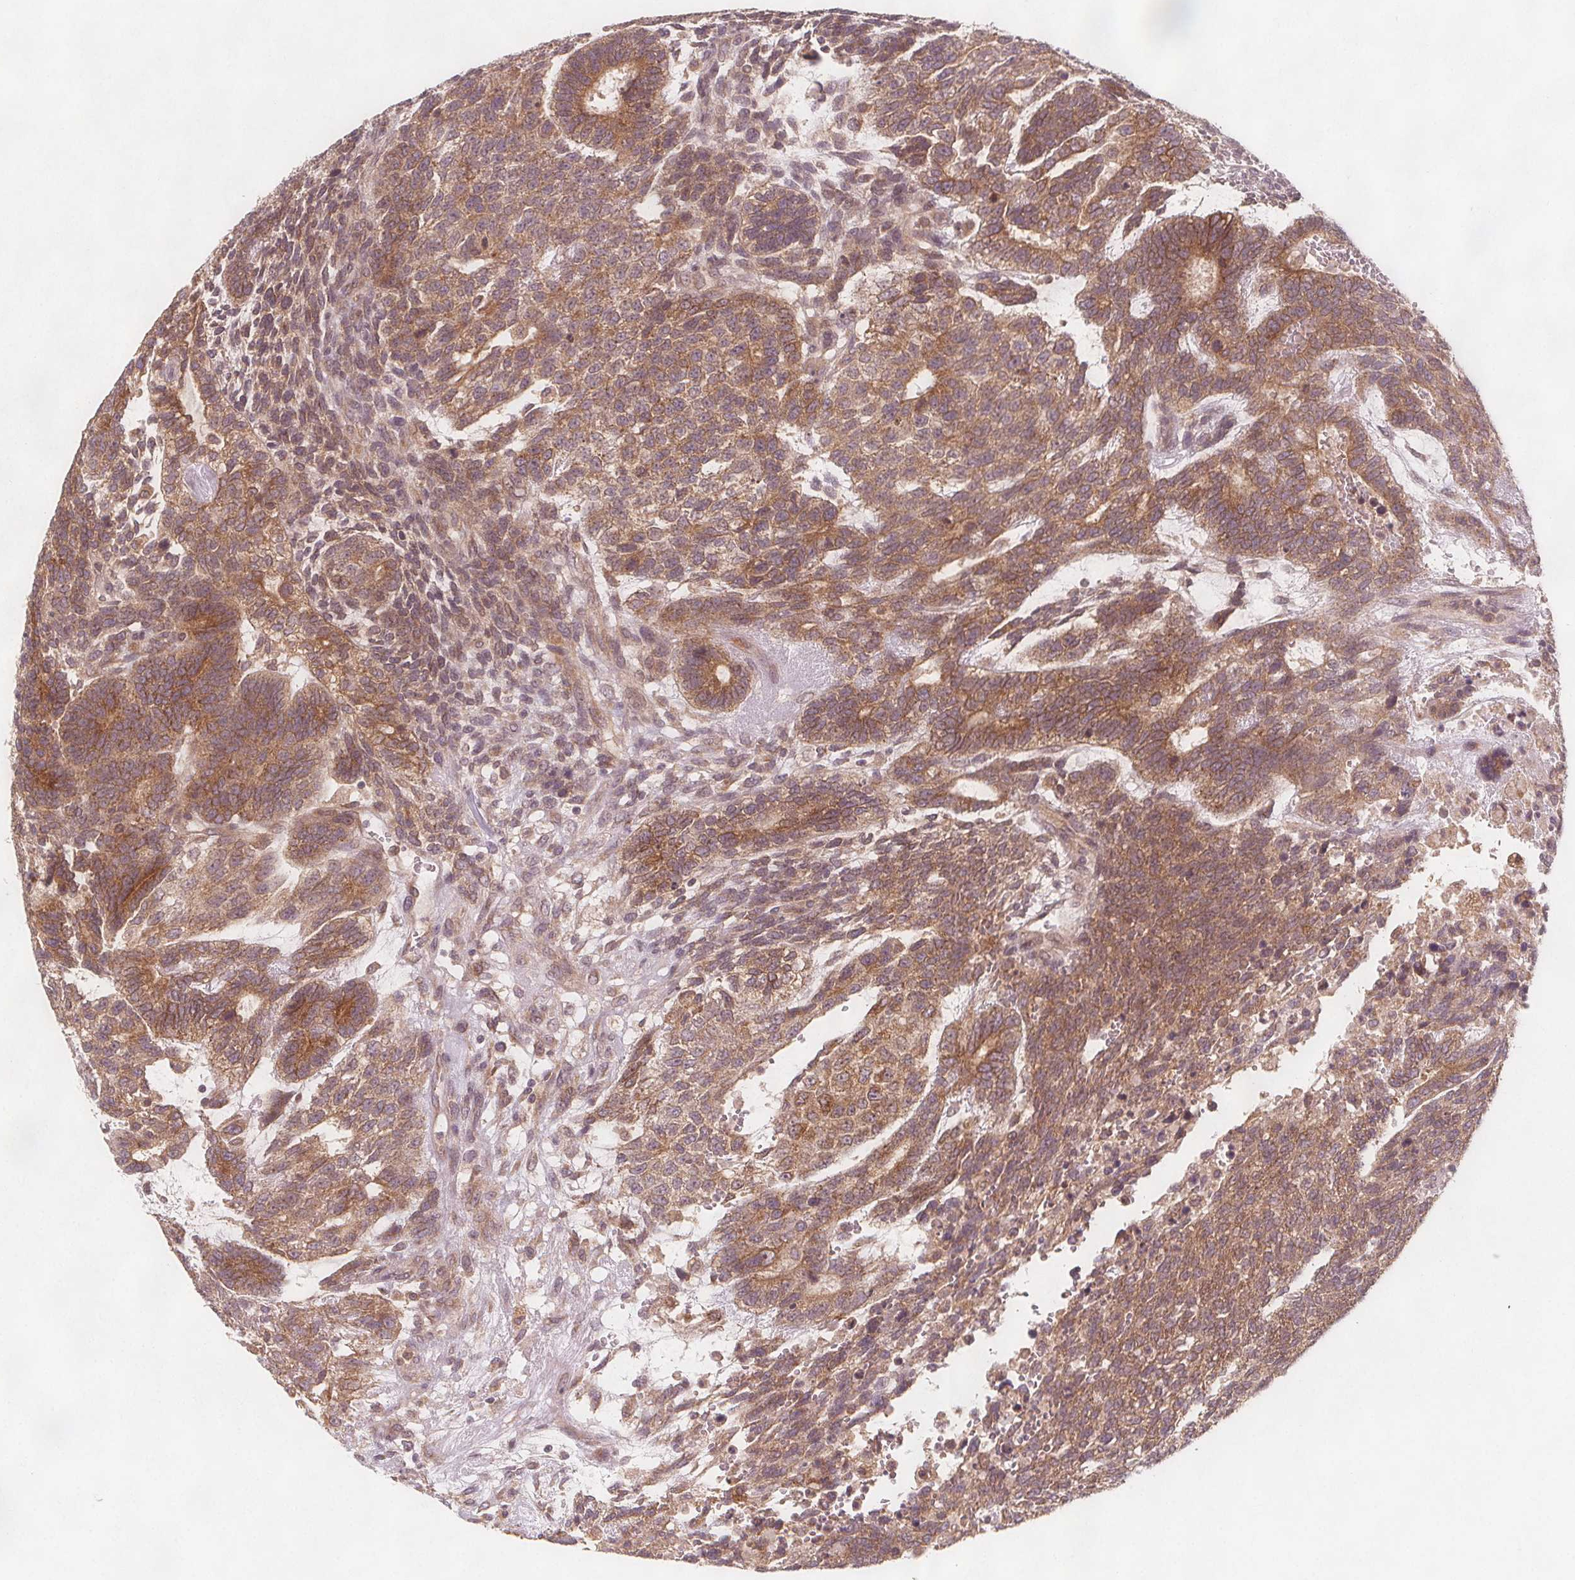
{"staining": {"intensity": "moderate", "quantity": ">75%", "location": "cytoplasmic/membranous"}, "tissue": "testis cancer", "cell_type": "Tumor cells", "image_type": "cancer", "snomed": [{"axis": "morphology", "description": "Carcinoma, Embryonal, NOS"}, {"axis": "topography", "description": "Testis"}], "caption": "A micrograph of testis embryonal carcinoma stained for a protein demonstrates moderate cytoplasmic/membranous brown staining in tumor cells.", "gene": "NCSTN", "patient": {"sex": "male", "age": 23}}